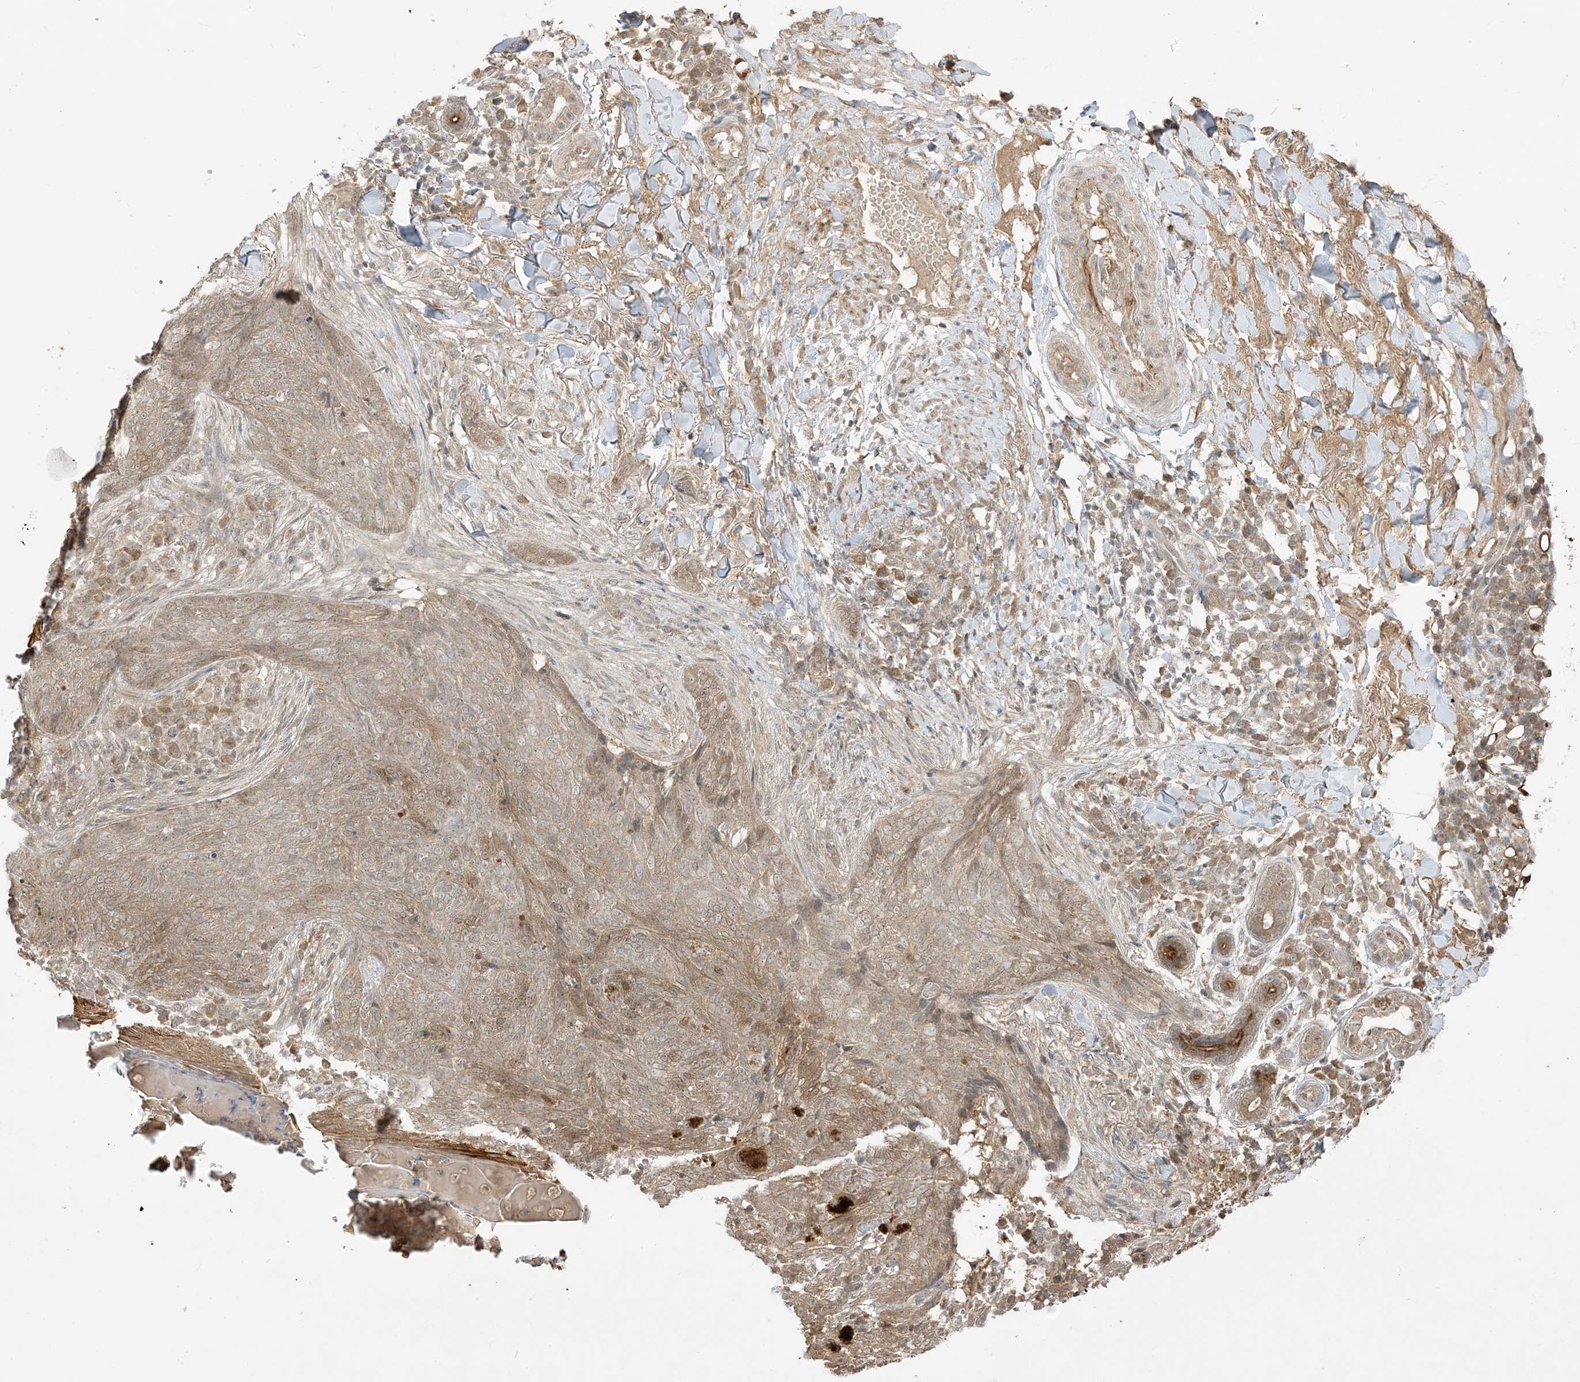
{"staining": {"intensity": "weak", "quantity": "25%-75%", "location": "cytoplasmic/membranous"}, "tissue": "skin cancer", "cell_type": "Tumor cells", "image_type": "cancer", "snomed": [{"axis": "morphology", "description": "Basal cell carcinoma"}, {"axis": "topography", "description": "Skin"}], "caption": "Protein expression analysis of human skin basal cell carcinoma reveals weak cytoplasmic/membranous positivity in about 25%-75% of tumor cells.", "gene": "TBCC", "patient": {"sex": "male", "age": 85}}